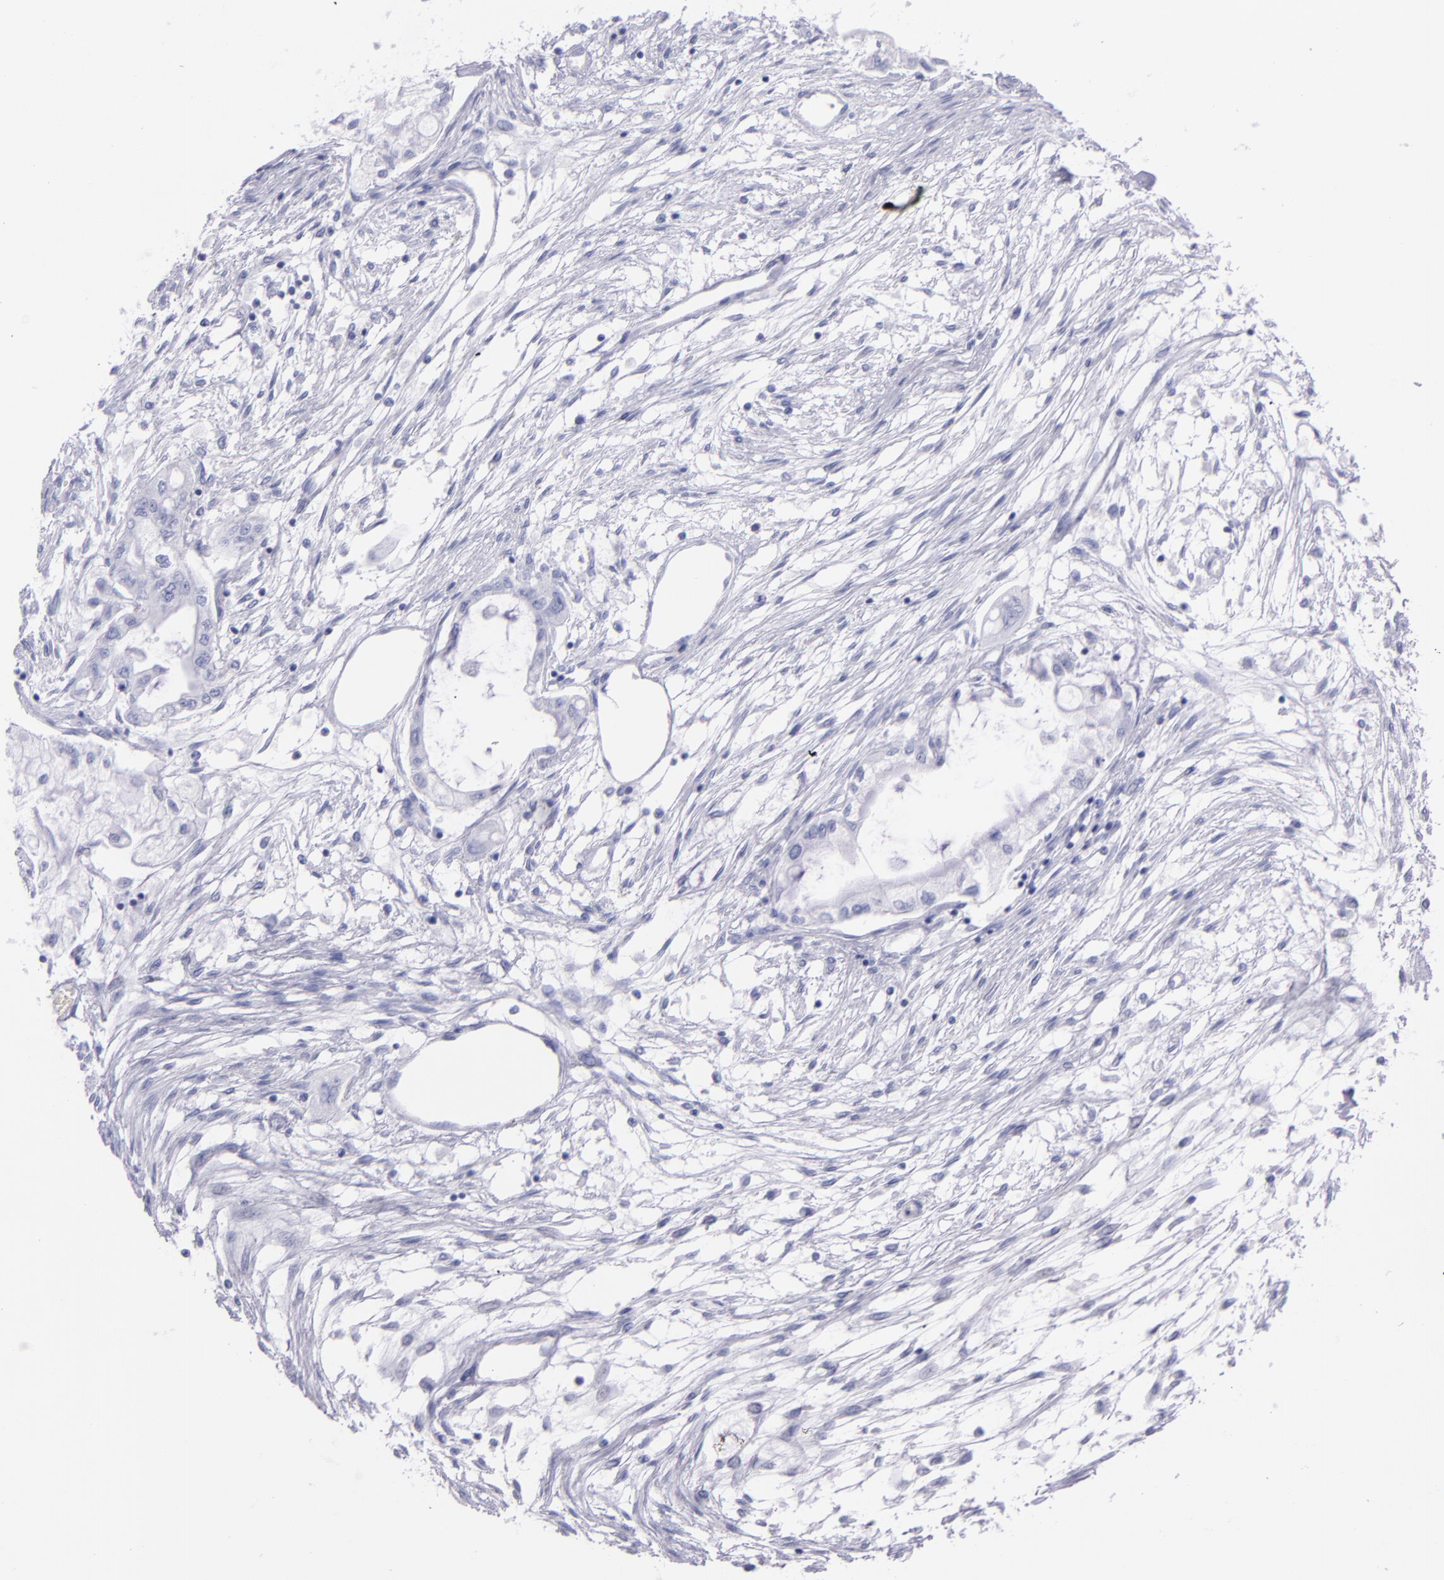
{"staining": {"intensity": "negative", "quantity": "none", "location": "none"}, "tissue": "pancreatic cancer", "cell_type": "Tumor cells", "image_type": "cancer", "snomed": [{"axis": "morphology", "description": "Adenocarcinoma, NOS"}, {"axis": "topography", "description": "Pancreas"}], "caption": "There is no significant expression in tumor cells of pancreatic cancer.", "gene": "SFTPA2", "patient": {"sex": "male", "age": 79}}